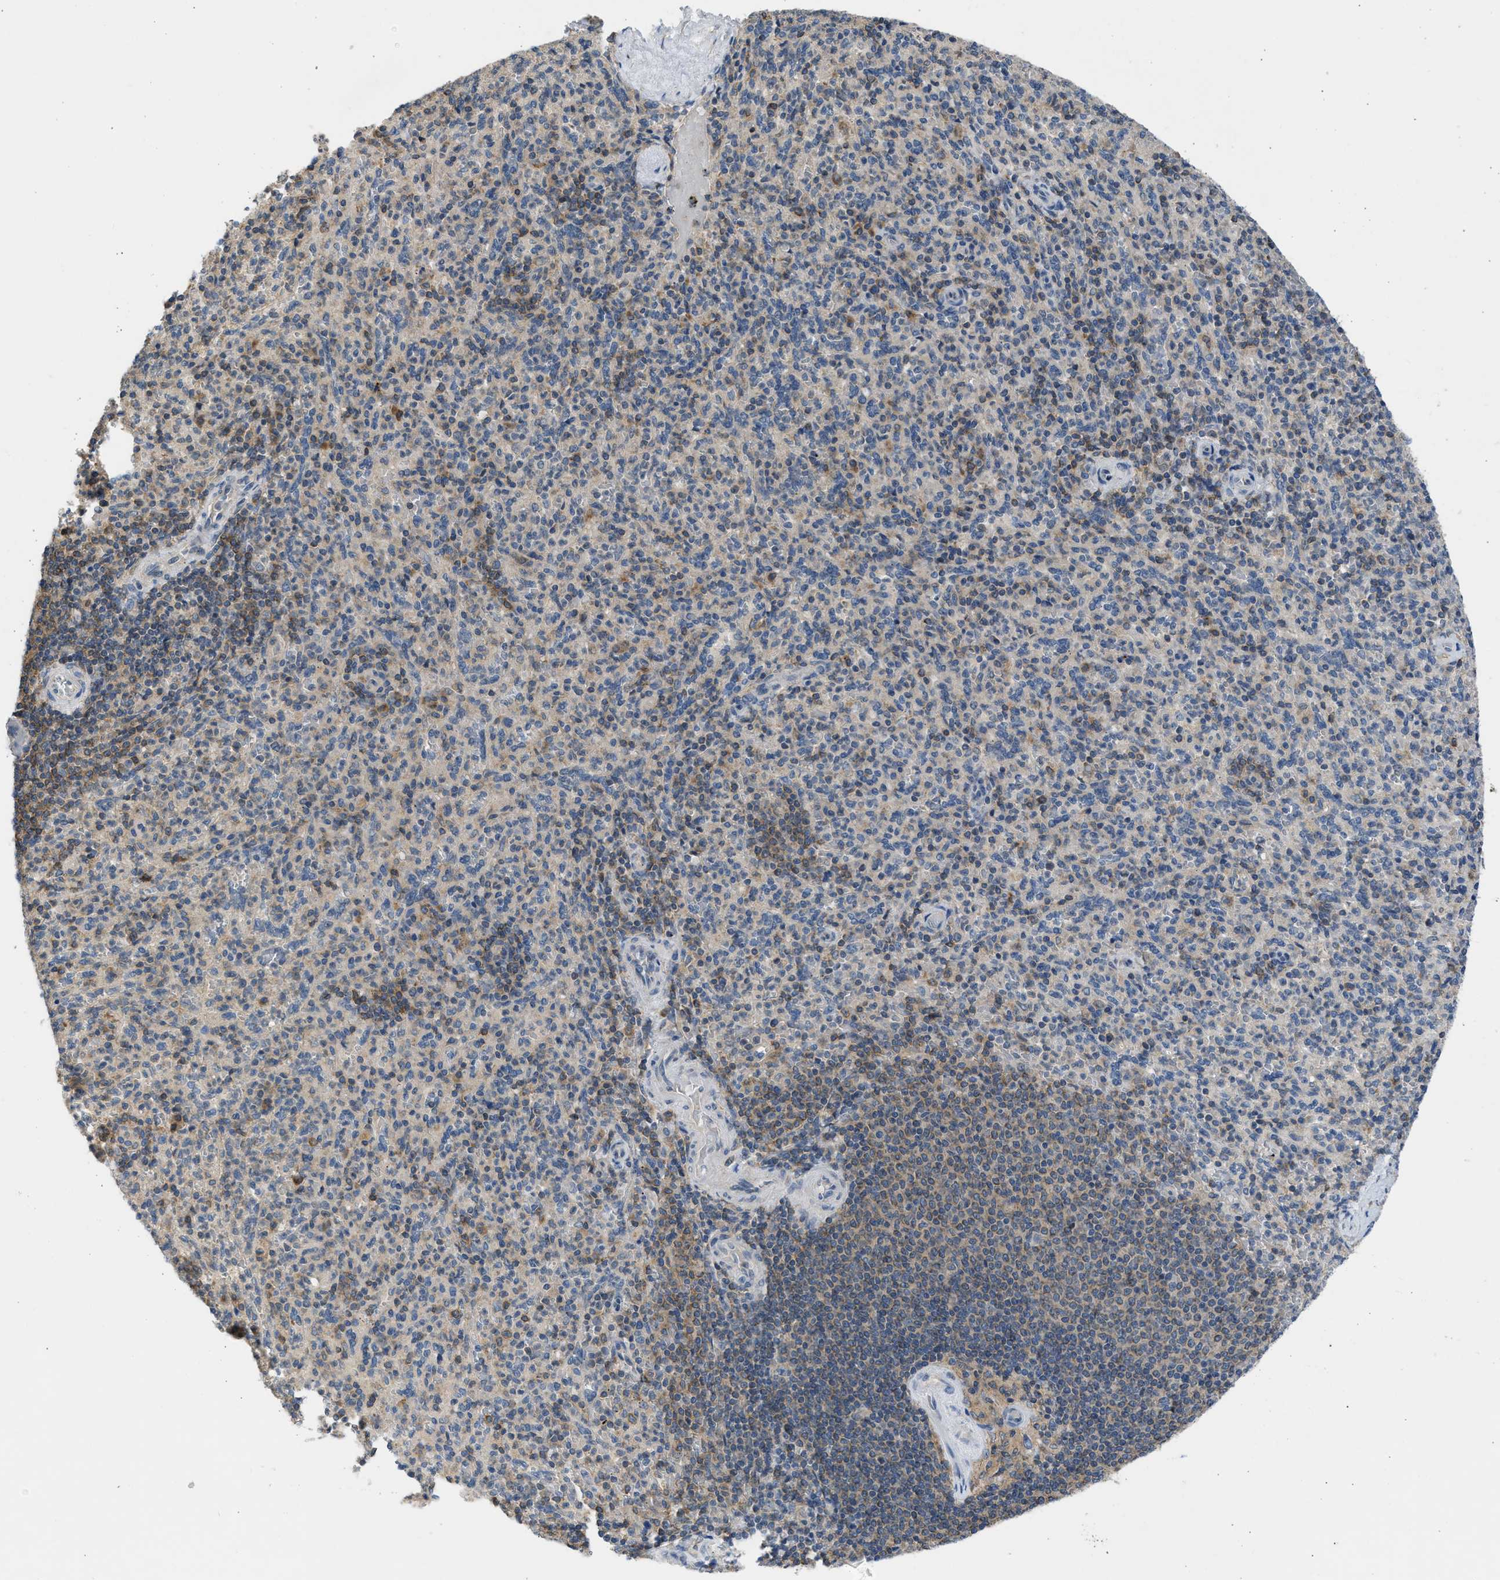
{"staining": {"intensity": "weak", "quantity": "25%-75%", "location": "cytoplasmic/membranous"}, "tissue": "spleen", "cell_type": "Cells in red pulp", "image_type": "normal", "snomed": [{"axis": "morphology", "description": "Normal tissue, NOS"}, {"axis": "topography", "description": "Spleen"}], "caption": "The micrograph reveals staining of unremarkable spleen, revealing weak cytoplasmic/membranous protein expression (brown color) within cells in red pulp.", "gene": "CYP1A1", "patient": {"sex": "male", "age": 36}}